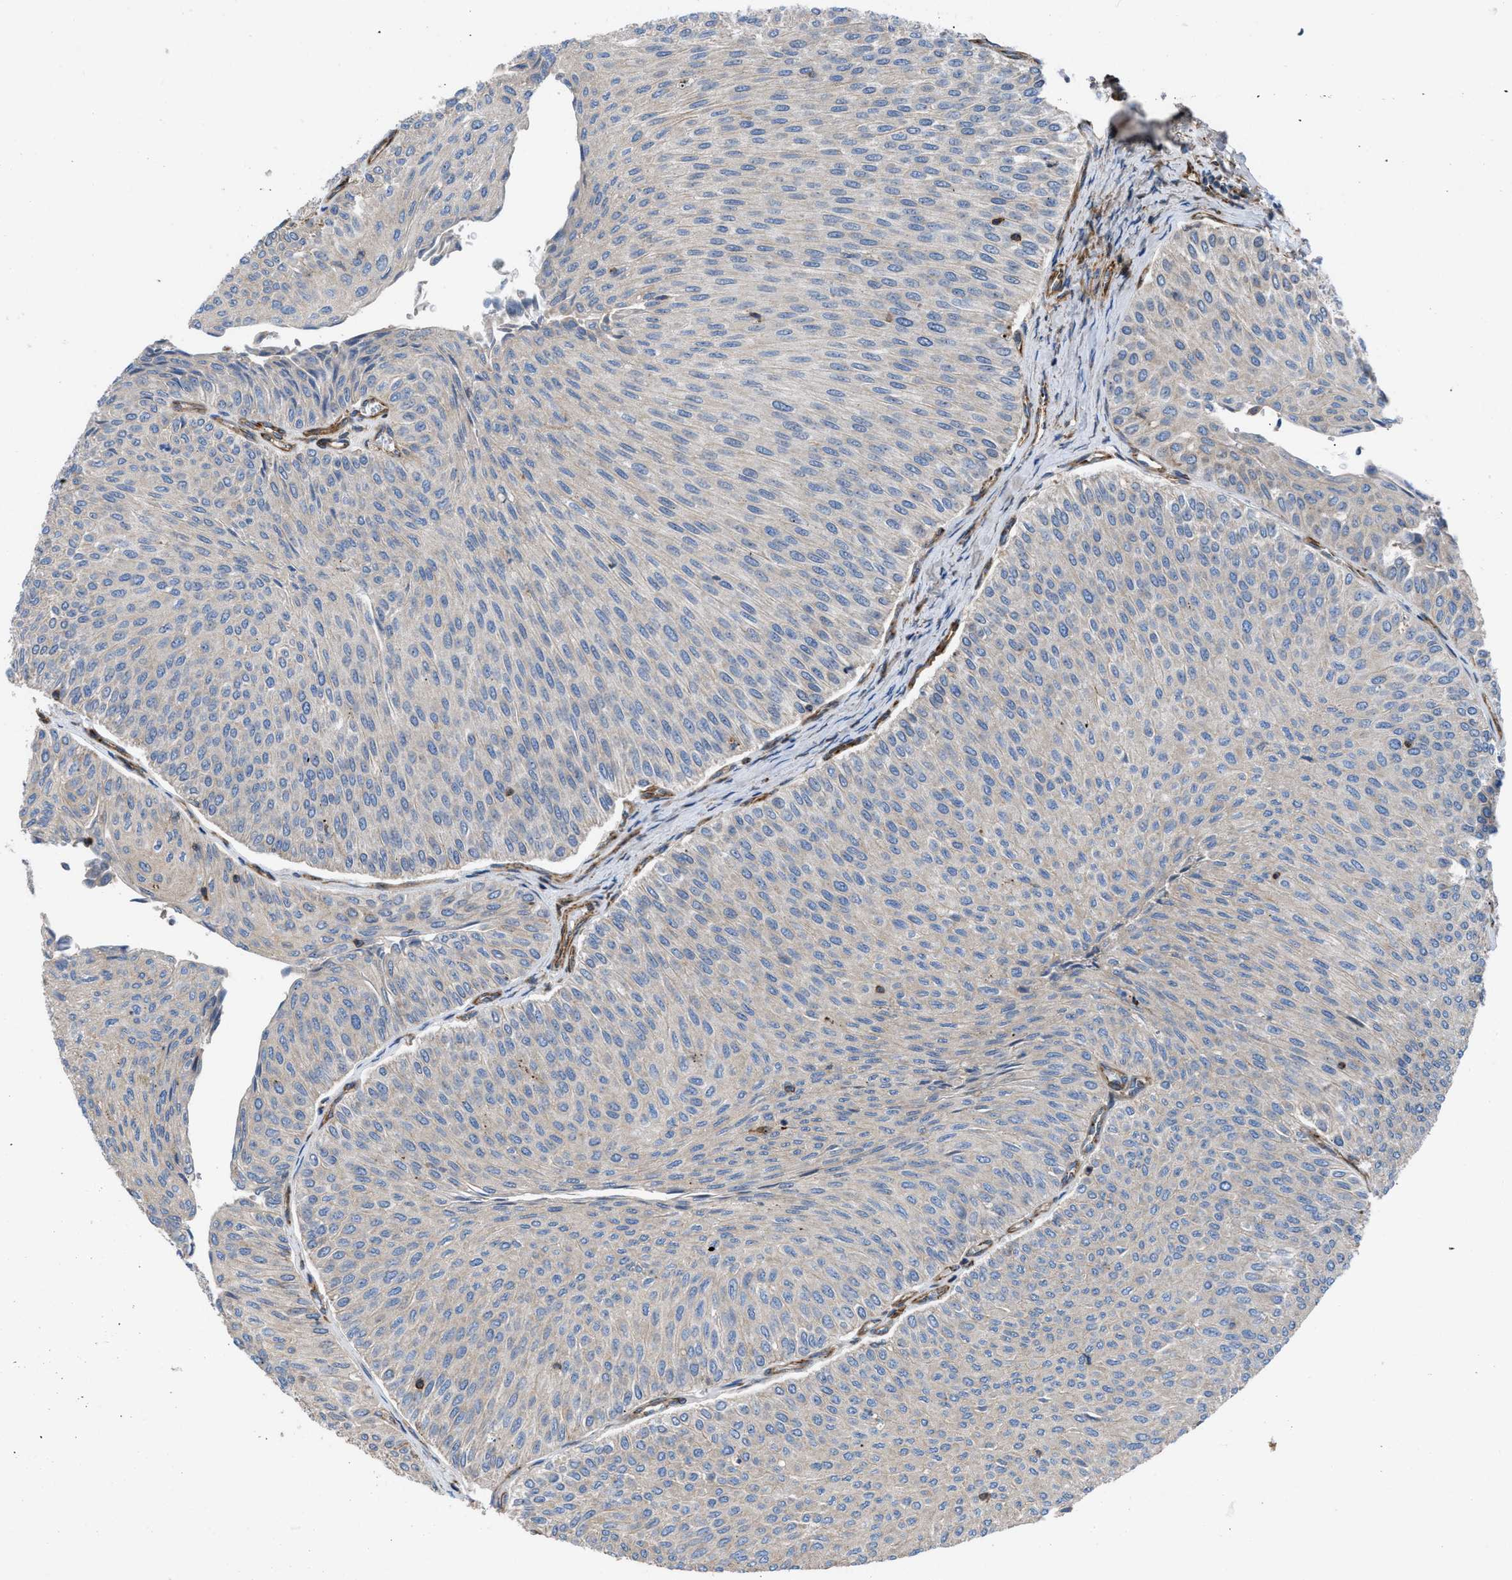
{"staining": {"intensity": "negative", "quantity": "none", "location": "none"}, "tissue": "urothelial cancer", "cell_type": "Tumor cells", "image_type": "cancer", "snomed": [{"axis": "morphology", "description": "Urothelial carcinoma, Low grade"}, {"axis": "topography", "description": "Urinary bladder"}], "caption": "High magnification brightfield microscopy of urothelial cancer stained with DAB (brown) and counterstained with hematoxylin (blue): tumor cells show no significant staining.", "gene": "PTPRE", "patient": {"sex": "male", "age": 78}}